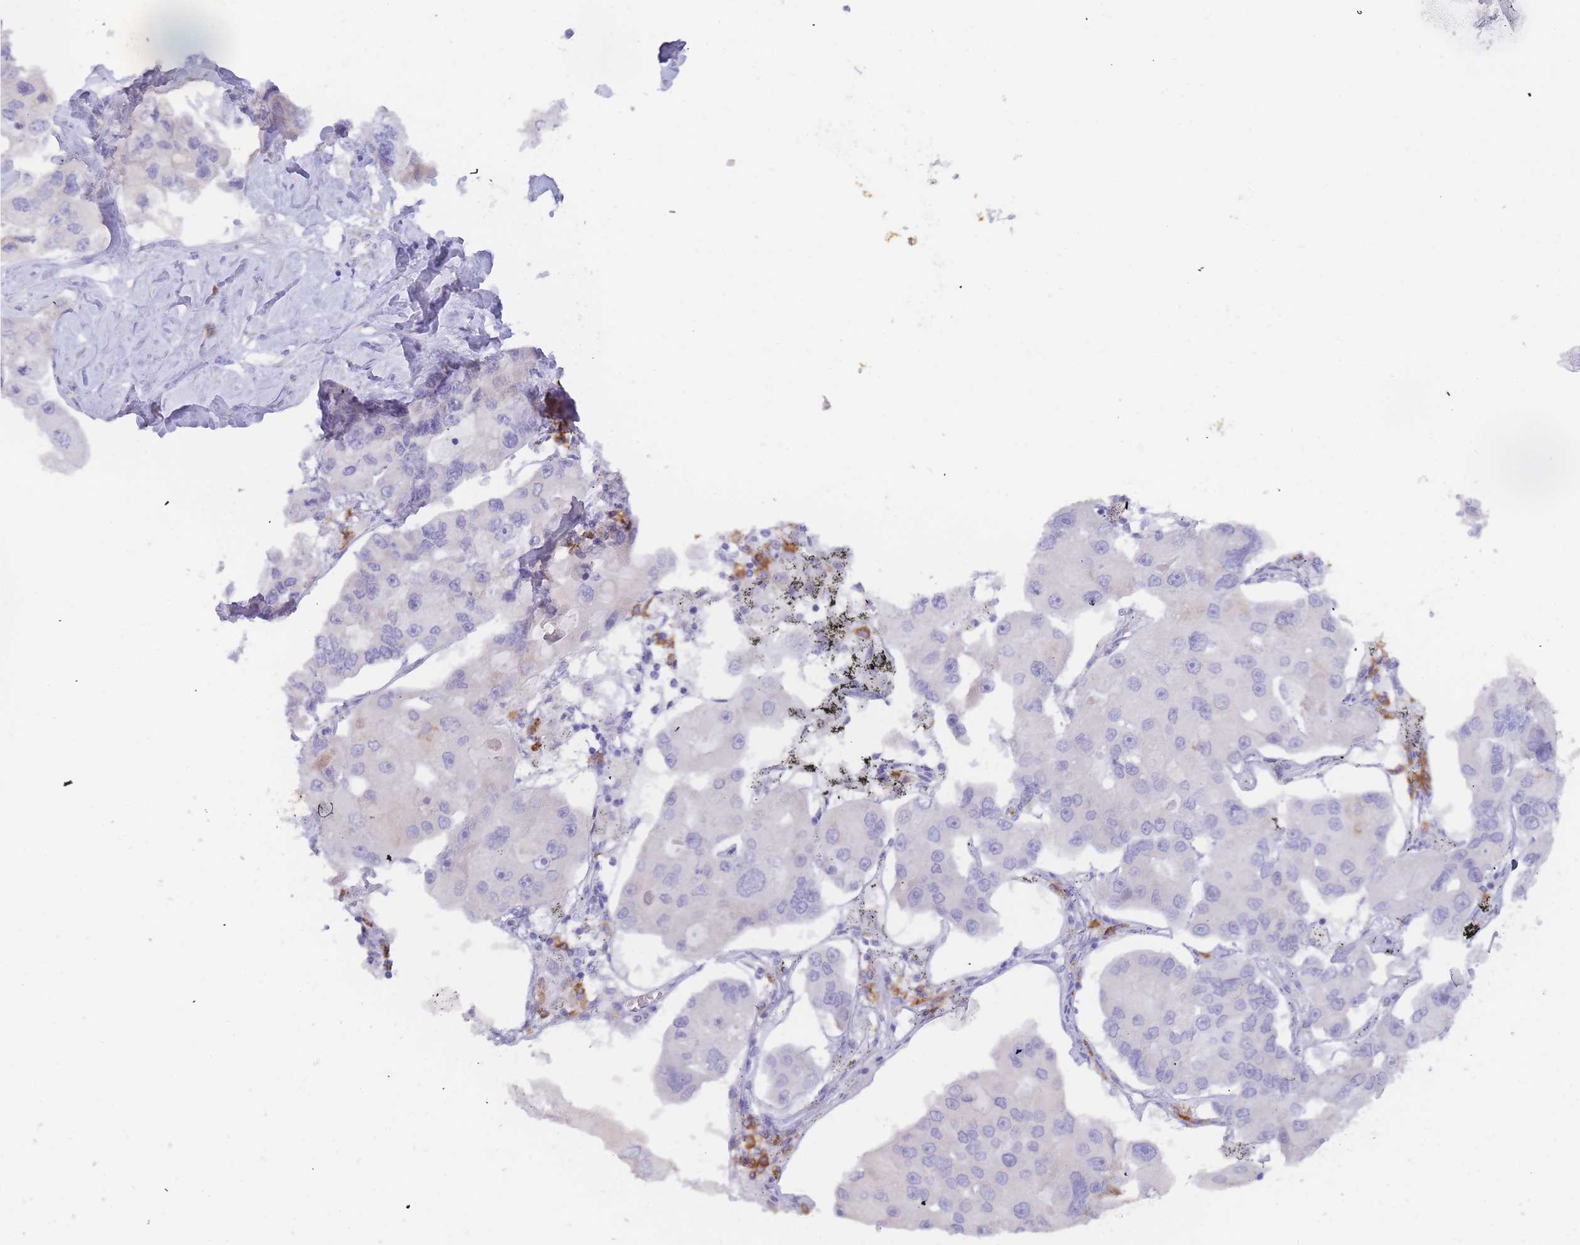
{"staining": {"intensity": "negative", "quantity": "none", "location": "none"}, "tissue": "lung cancer", "cell_type": "Tumor cells", "image_type": "cancer", "snomed": [{"axis": "morphology", "description": "Adenocarcinoma, NOS"}, {"axis": "topography", "description": "Lung"}], "caption": "High power microscopy image of an immunohistochemistry photomicrograph of lung cancer, revealing no significant positivity in tumor cells.", "gene": "SLC35E4", "patient": {"sex": "female", "age": 54}}